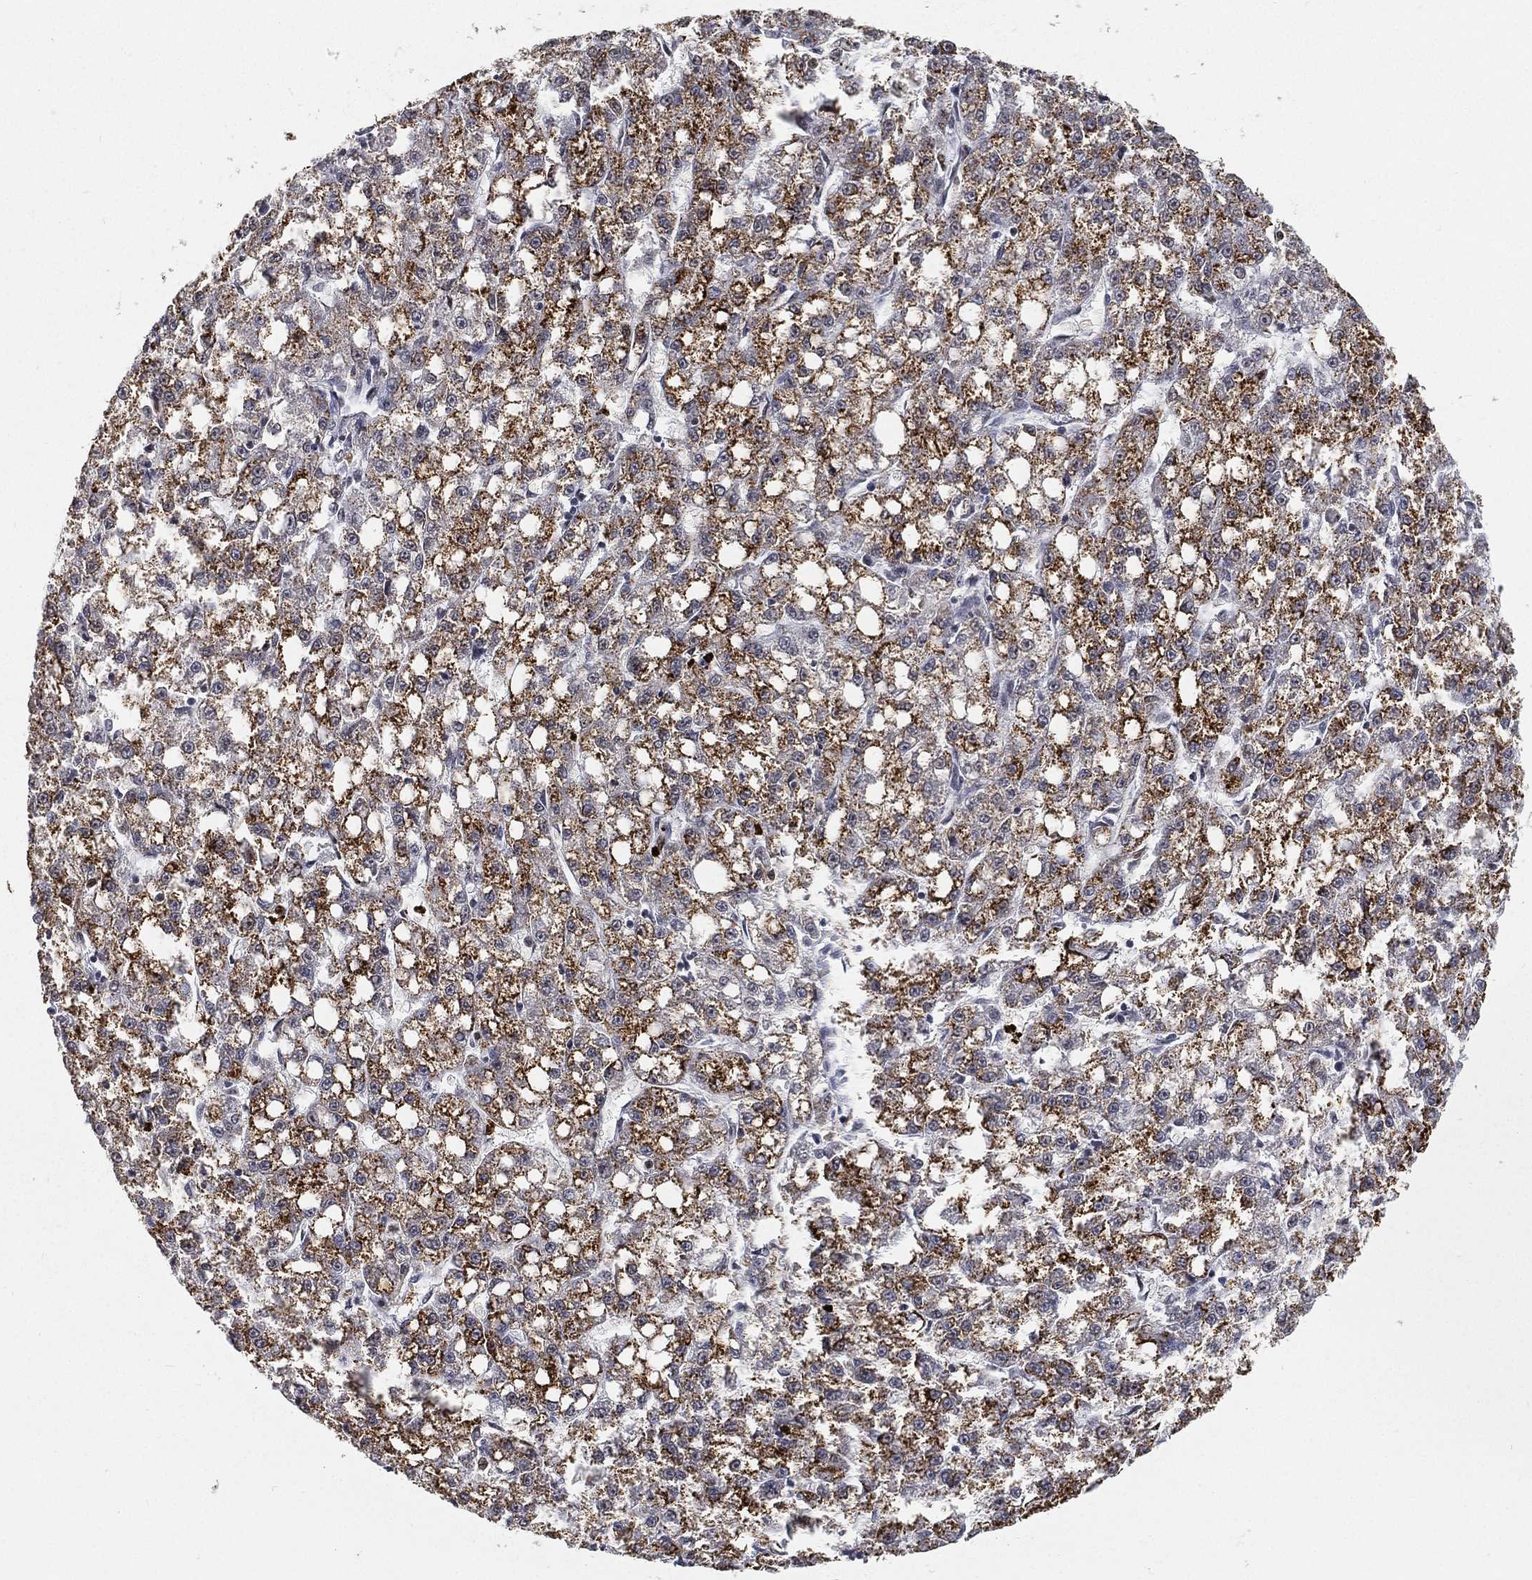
{"staining": {"intensity": "moderate", "quantity": "25%-75%", "location": "cytoplasmic/membranous"}, "tissue": "liver cancer", "cell_type": "Tumor cells", "image_type": "cancer", "snomed": [{"axis": "morphology", "description": "Carcinoma, Hepatocellular, NOS"}, {"axis": "topography", "description": "Liver"}], "caption": "Immunohistochemical staining of human liver cancer shows medium levels of moderate cytoplasmic/membranous protein staining in about 25%-75% of tumor cells. (DAB = brown stain, brightfield microscopy at high magnification).", "gene": "ARG1", "patient": {"sex": "female", "age": 65}}